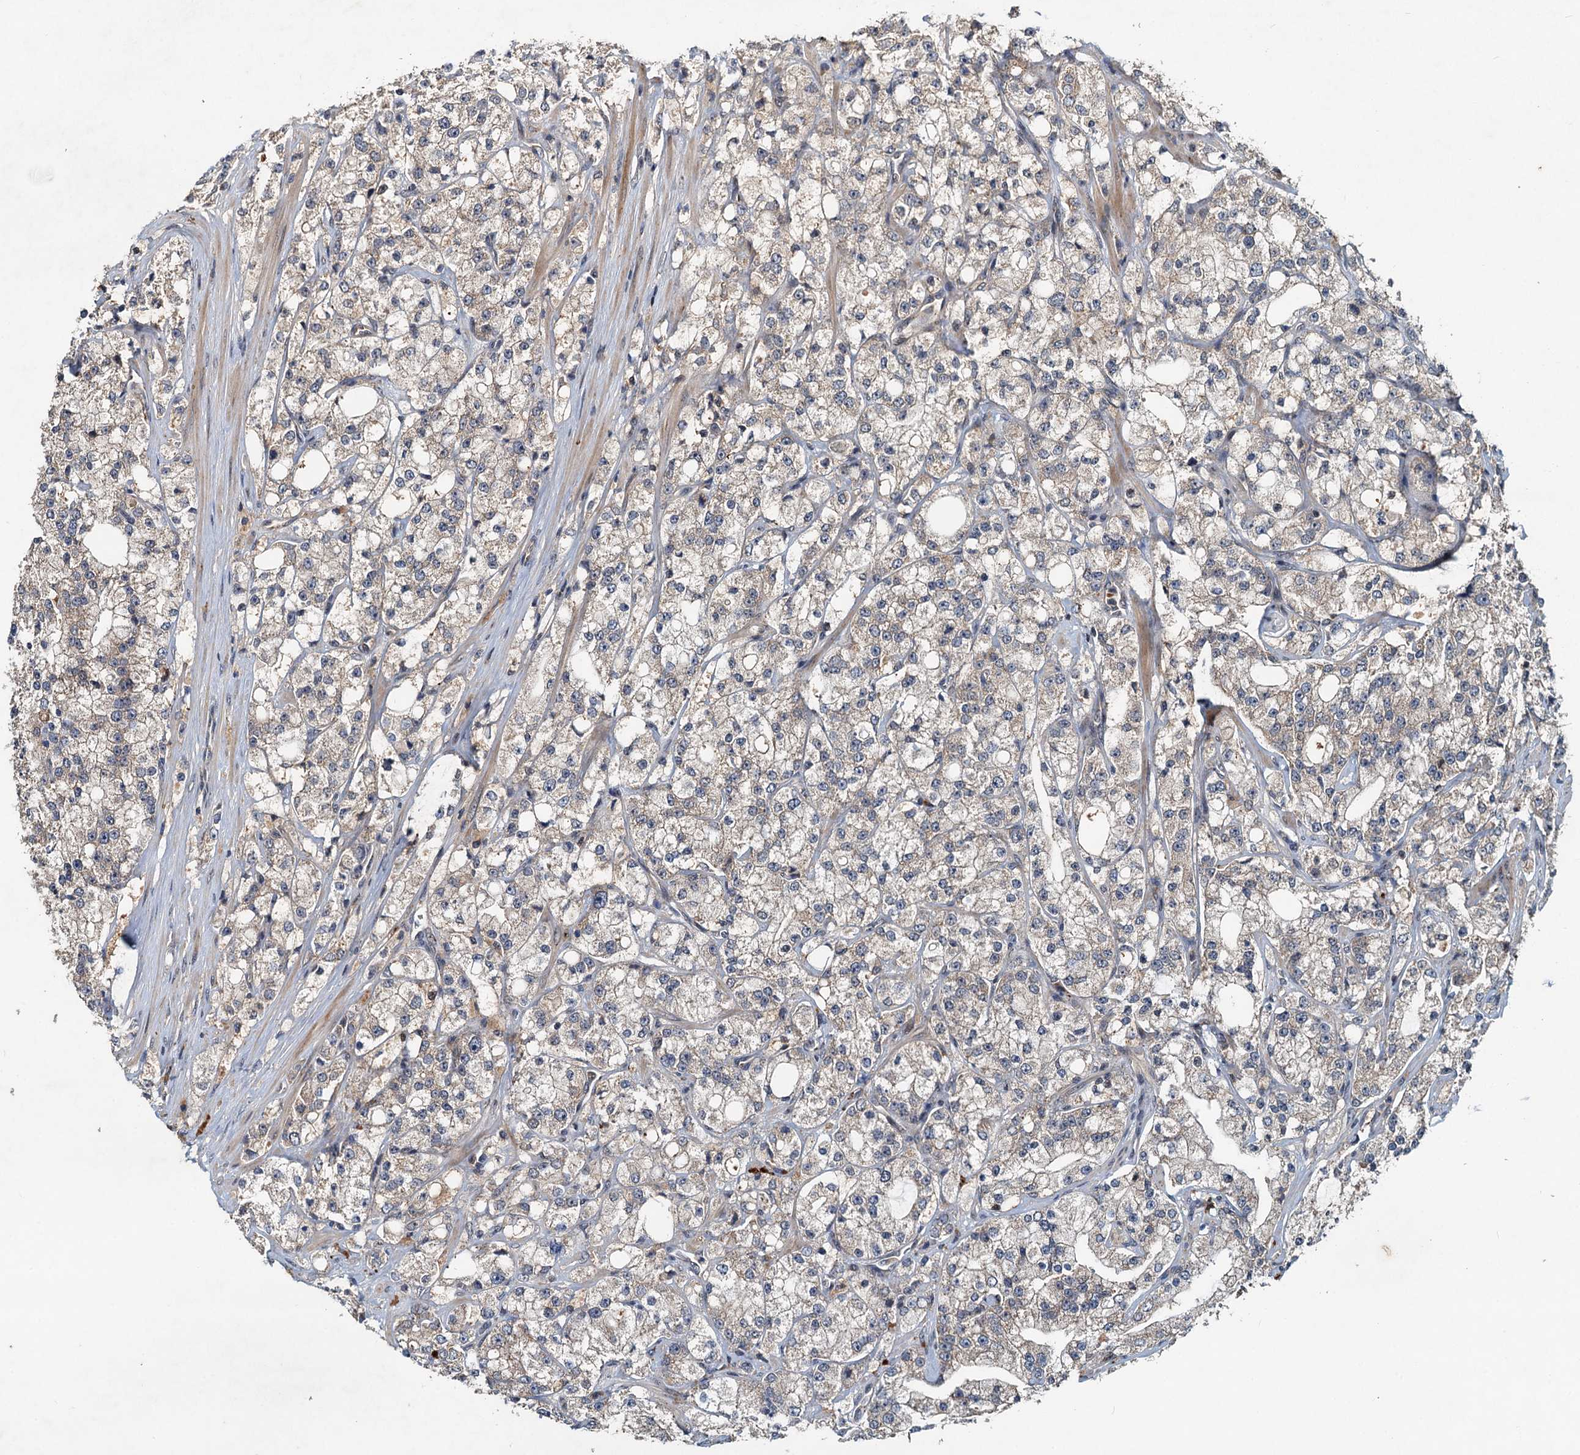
{"staining": {"intensity": "moderate", "quantity": "25%-75%", "location": "cytoplasmic/membranous"}, "tissue": "prostate cancer", "cell_type": "Tumor cells", "image_type": "cancer", "snomed": [{"axis": "morphology", "description": "Adenocarcinoma, High grade"}, {"axis": "topography", "description": "Prostate"}], "caption": "Prostate cancer (adenocarcinoma (high-grade)) was stained to show a protein in brown. There is medium levels of moderate cytoplasmic/membranous positivity in about 25%-75% of tumor cells. The staining is performed using DAB (3,3'-diaminobenzidine) brown chromogen to label protein expression. The nuclei are counter-stained blue using hematoxylin.", "gene": "CEP68", "patient": {"sex": "male", "age": 64}}